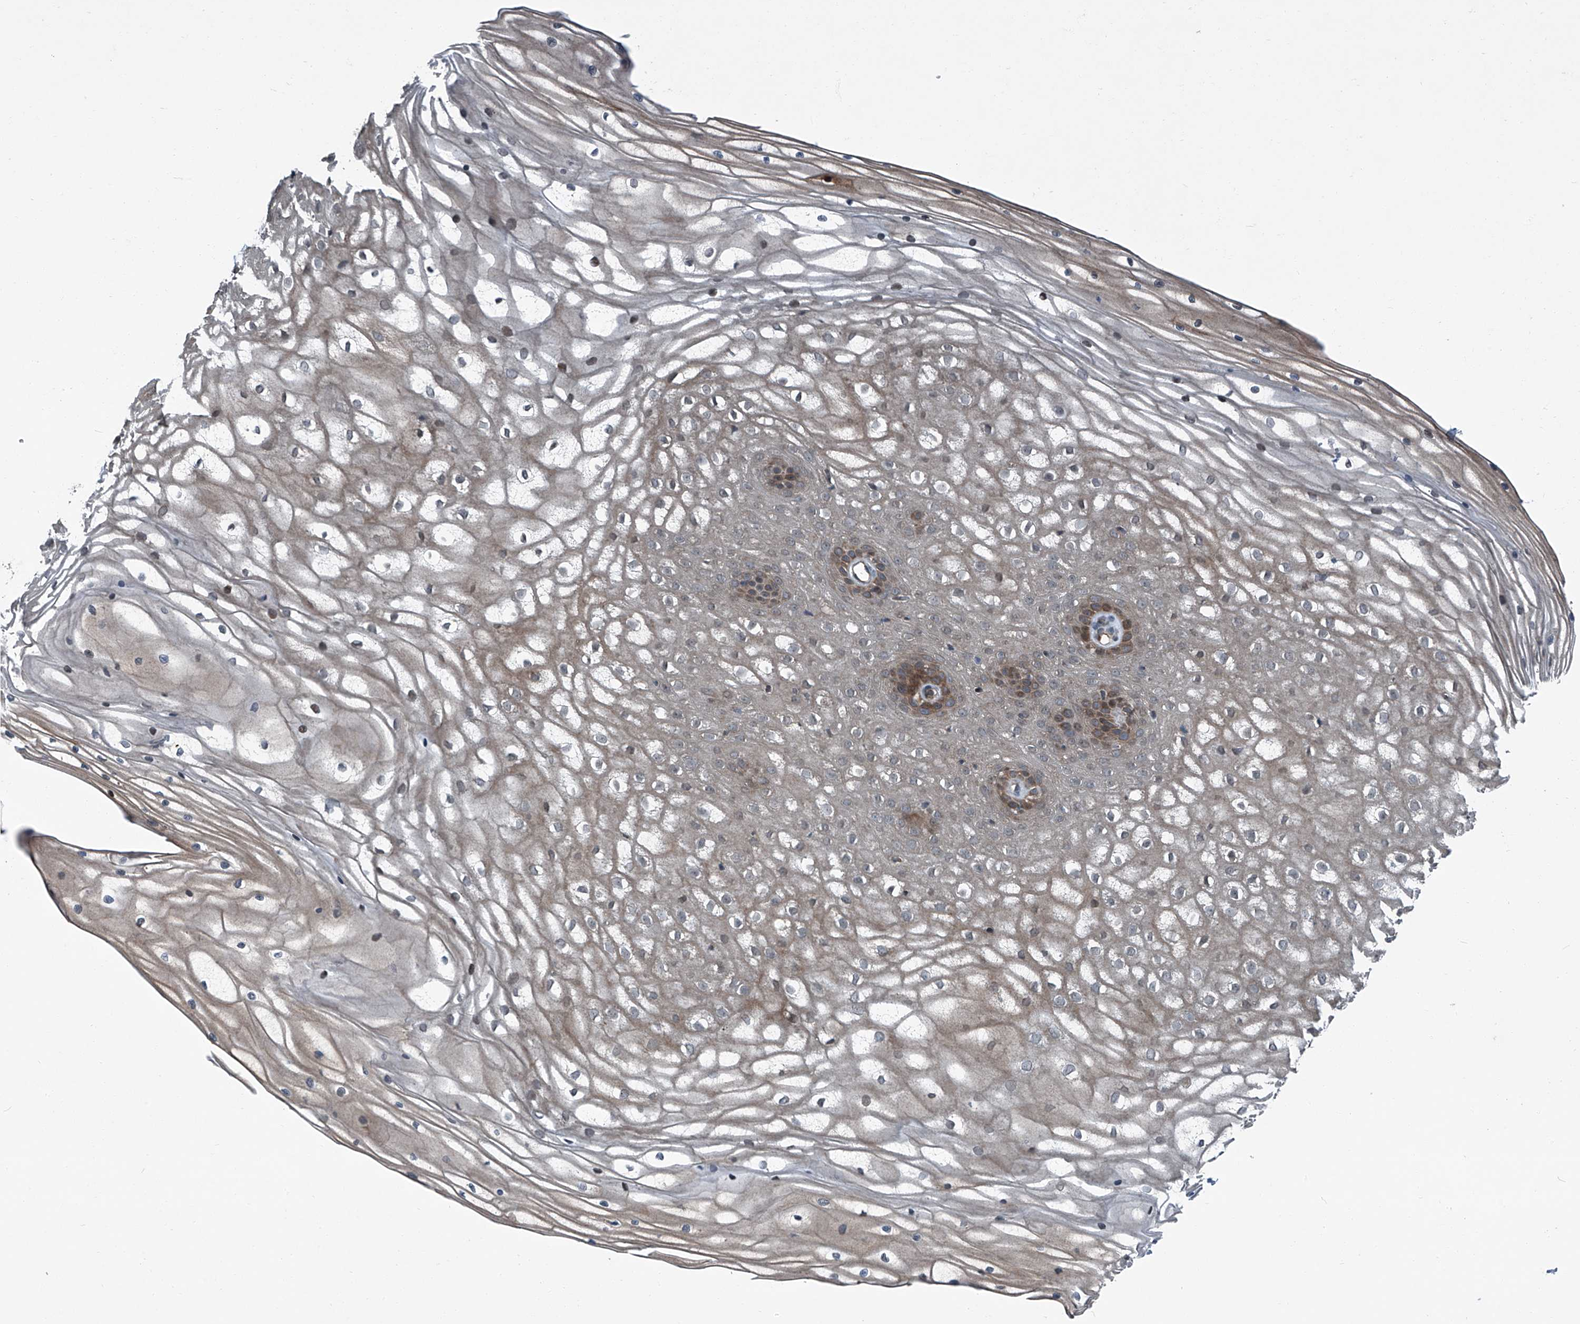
{"staining": {"intensity": "moderate", "quantity": "25%-75%", "location": "cytoplasmic/membranous,nuclear"}, "tissue": "vagina", "cell_type": "Squamous epithelial cells", "image_type": "normal", "snomed": [{"axis": "morphology", "description": "Normal tissue, NOS"}, {"axis": "topography", "description": "Vagina"}, {"axis": "topography", "description": "Cervix"}], "caption": "Immunohistochemistry image of normal vagina: vagina stained using immunohistochemistry (IHC) shows medium levels of moderate protein expression localized specifically in the cytoplasmic/membranous,nuclear of squamous epithelial cells, appearing as a cytoplasmic/membranous,nuclear brown color.", "gene": "SENP2", "patient": {"sex": "female", "age": 40}}